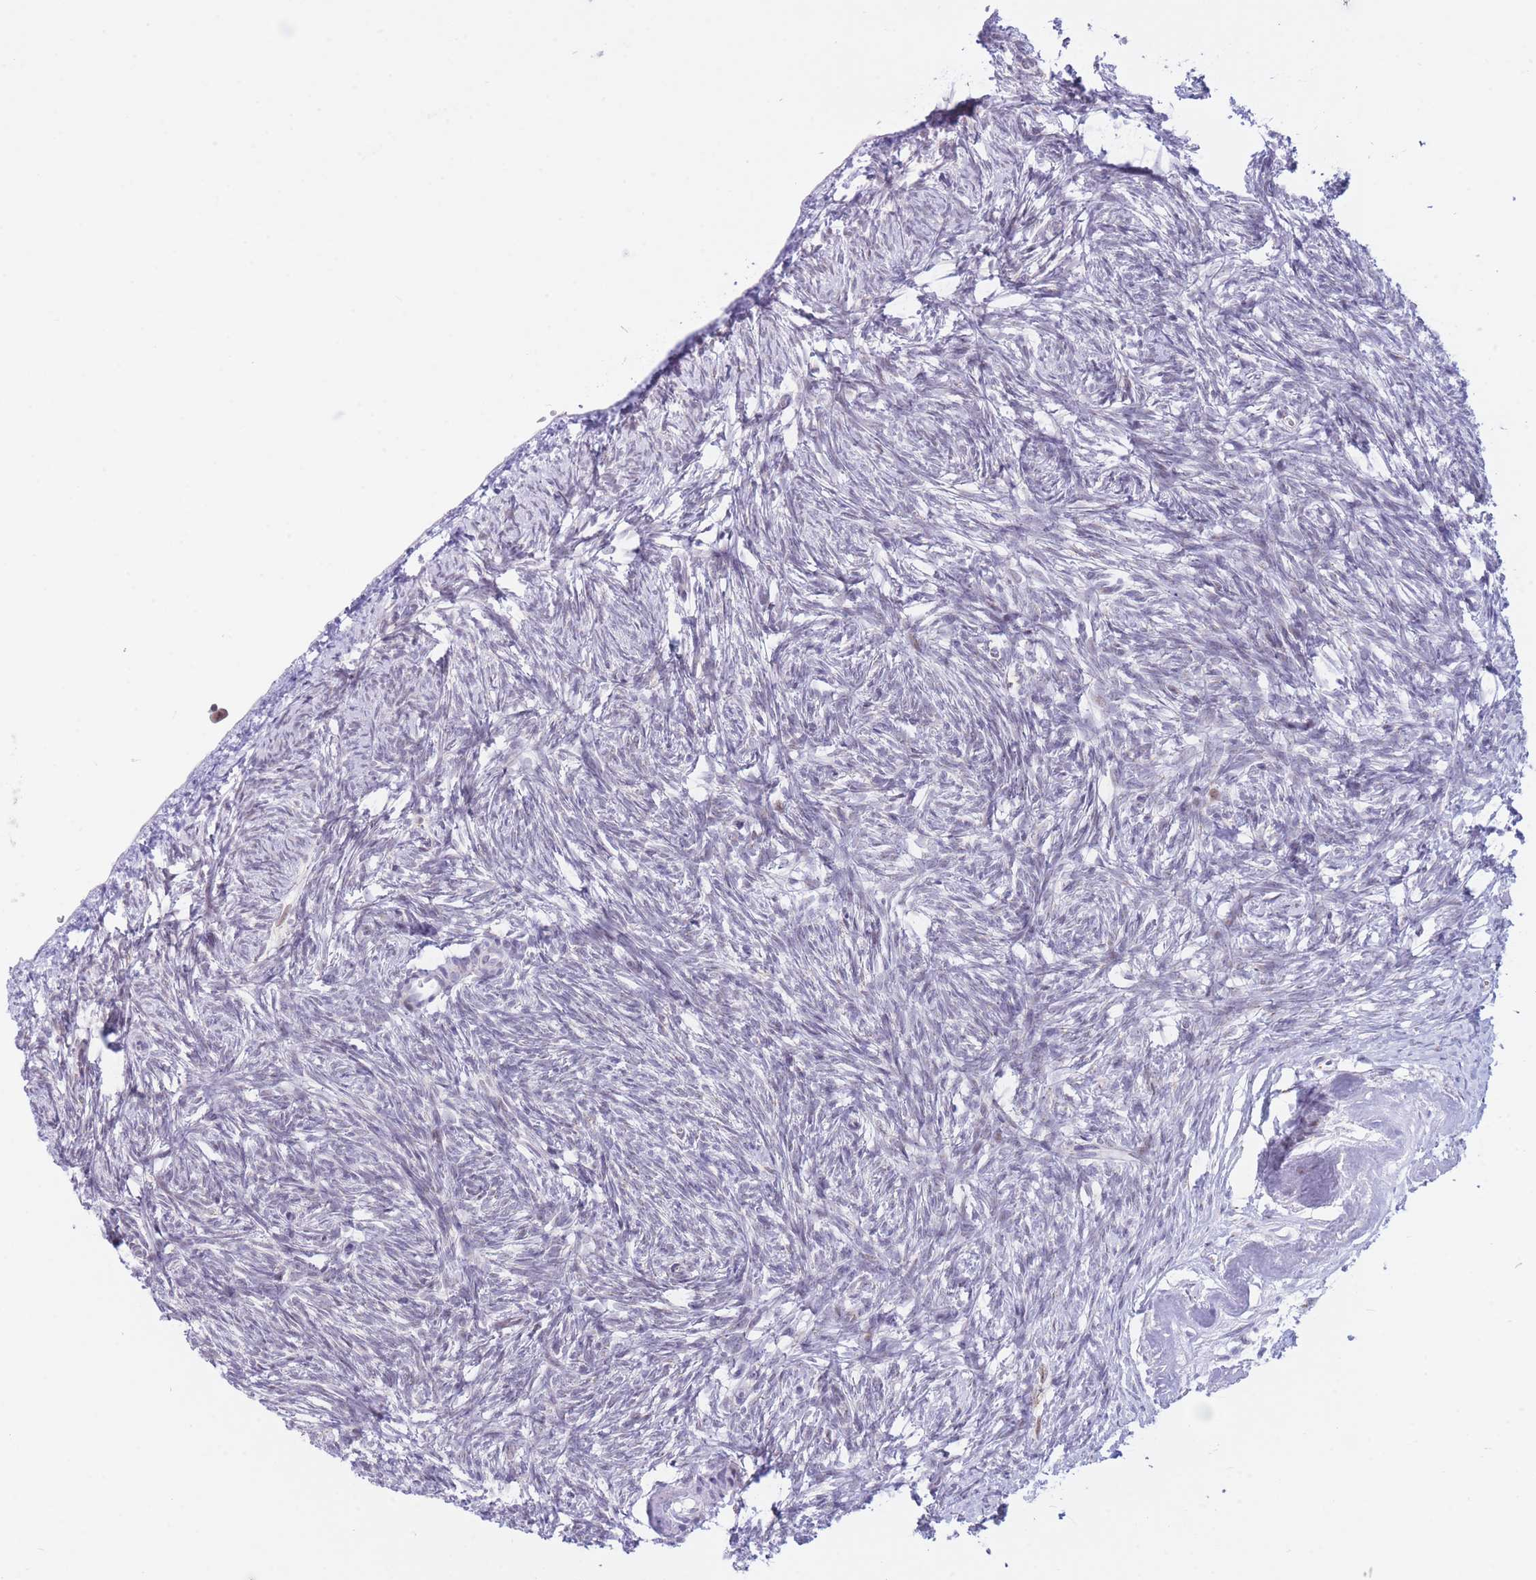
{"staining": {"intensity": "negative", "quantity": "none", "location": "none"}, "tissue": "ovary", "cell_type": "Ovarian stroma cells", "image_type": "normal", "snomed": [{"axis": "morphology", "description": "Normal tissue, NOS"}, {"axis": "topography", "description": "Ovary"}], "caption": "Ovarian stroma cells are negative for protein expression in benign human ovary. (Immunohistochemistry, brightfield microscopy, high magnification).", "gene": "INO80C", "patient": {"sex": "female", "age": 51}}